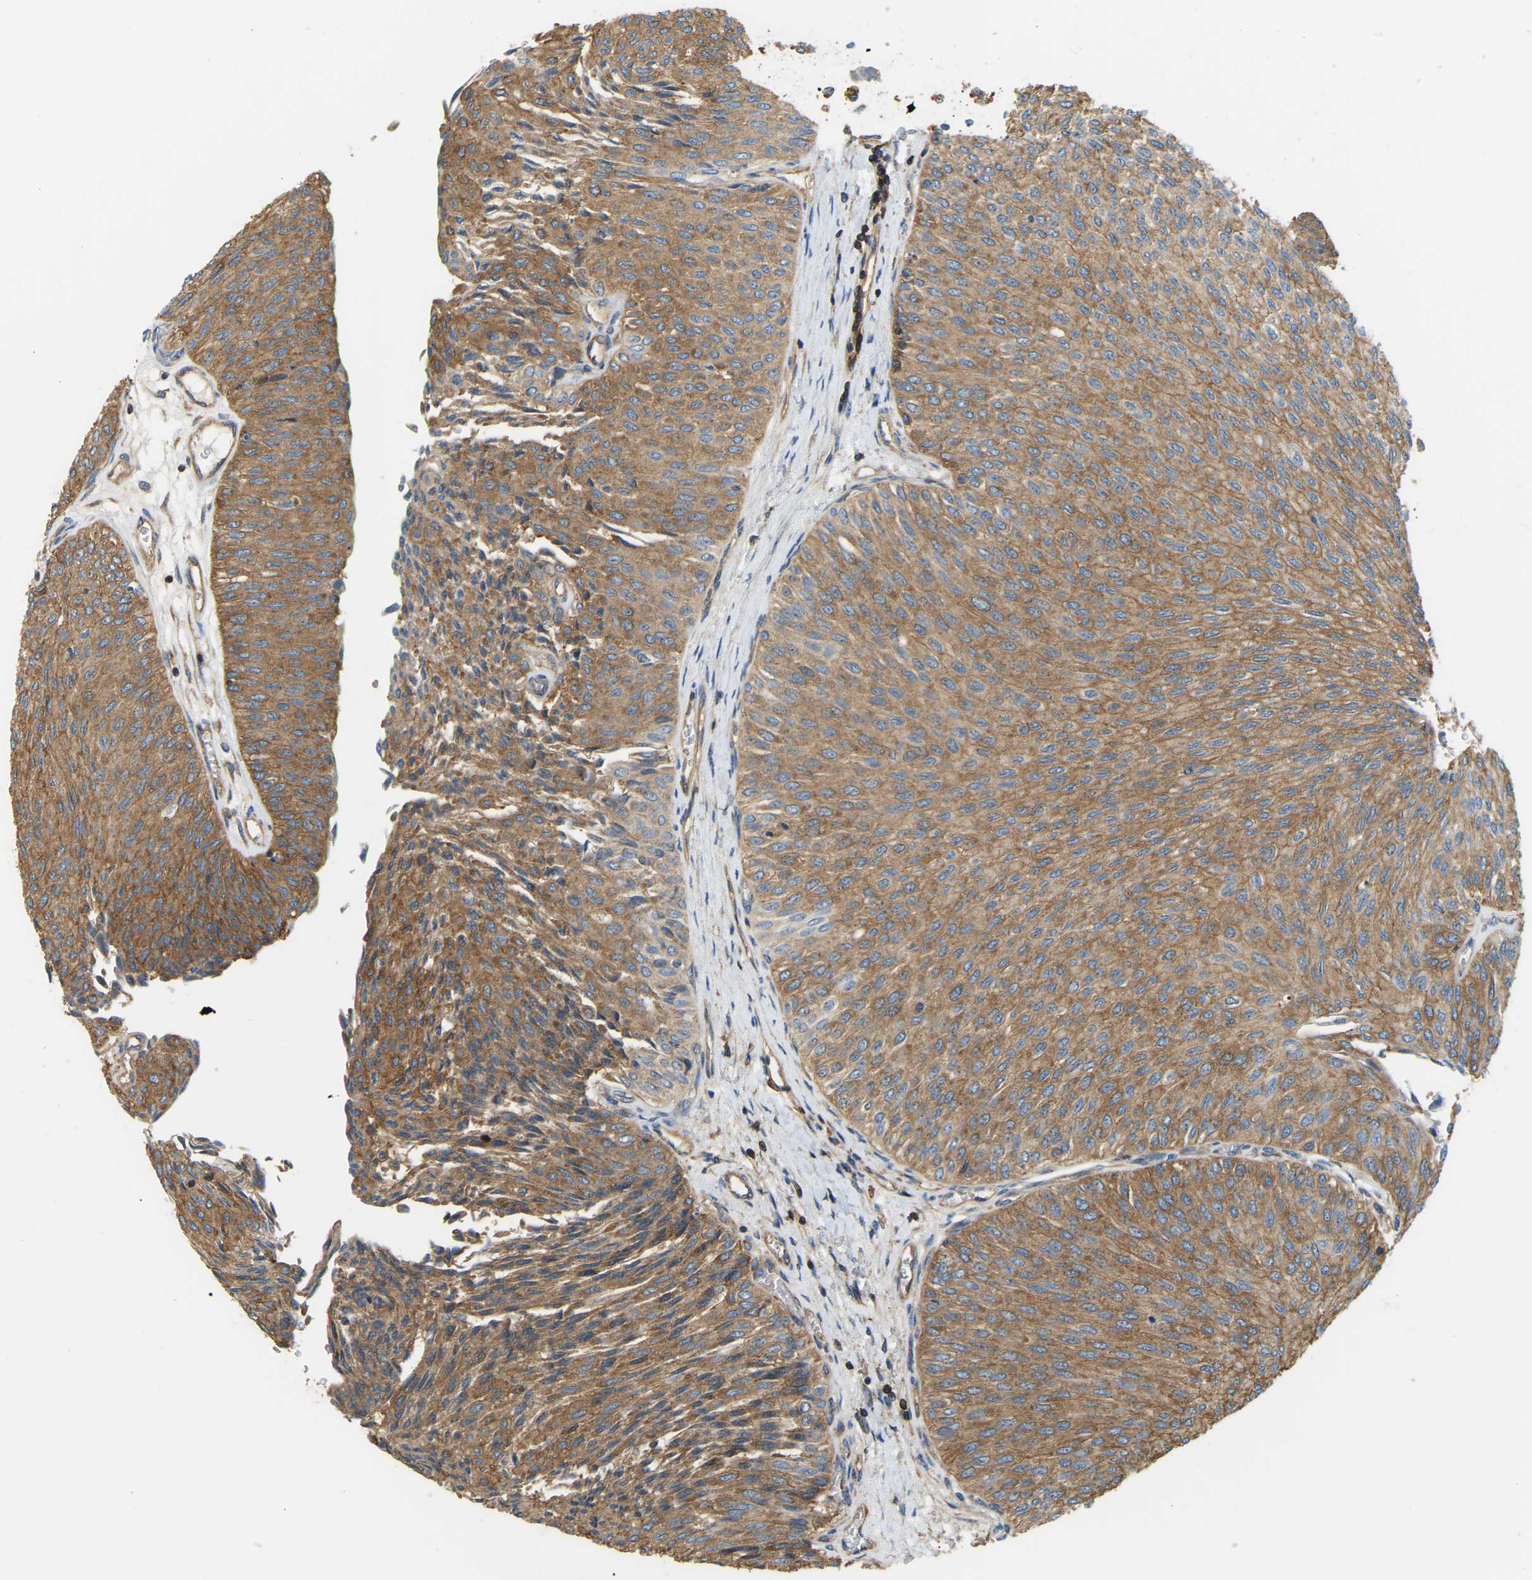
{"staining": {"intensity": "moderate", "quantity": ">75%", "location": "cytoplasmic/membranous"}, "tissue": "urothelial cancer", "cell_type": "Tumor cells", "image_type": "cancer", "snomed": [{"axis": "morphology", "description": "Urothelial carcinoma, Low grade"}, {"axis": "topography", "description": "Urinary bladder"}], "caption": "Urothelial carcinoma (low-grade) stained for a protein shows moderate cytoplasmic/membranous positivity in tumor cells.", "gene": "AHNAK", "patient": {"sex": "male", "age": 78}}